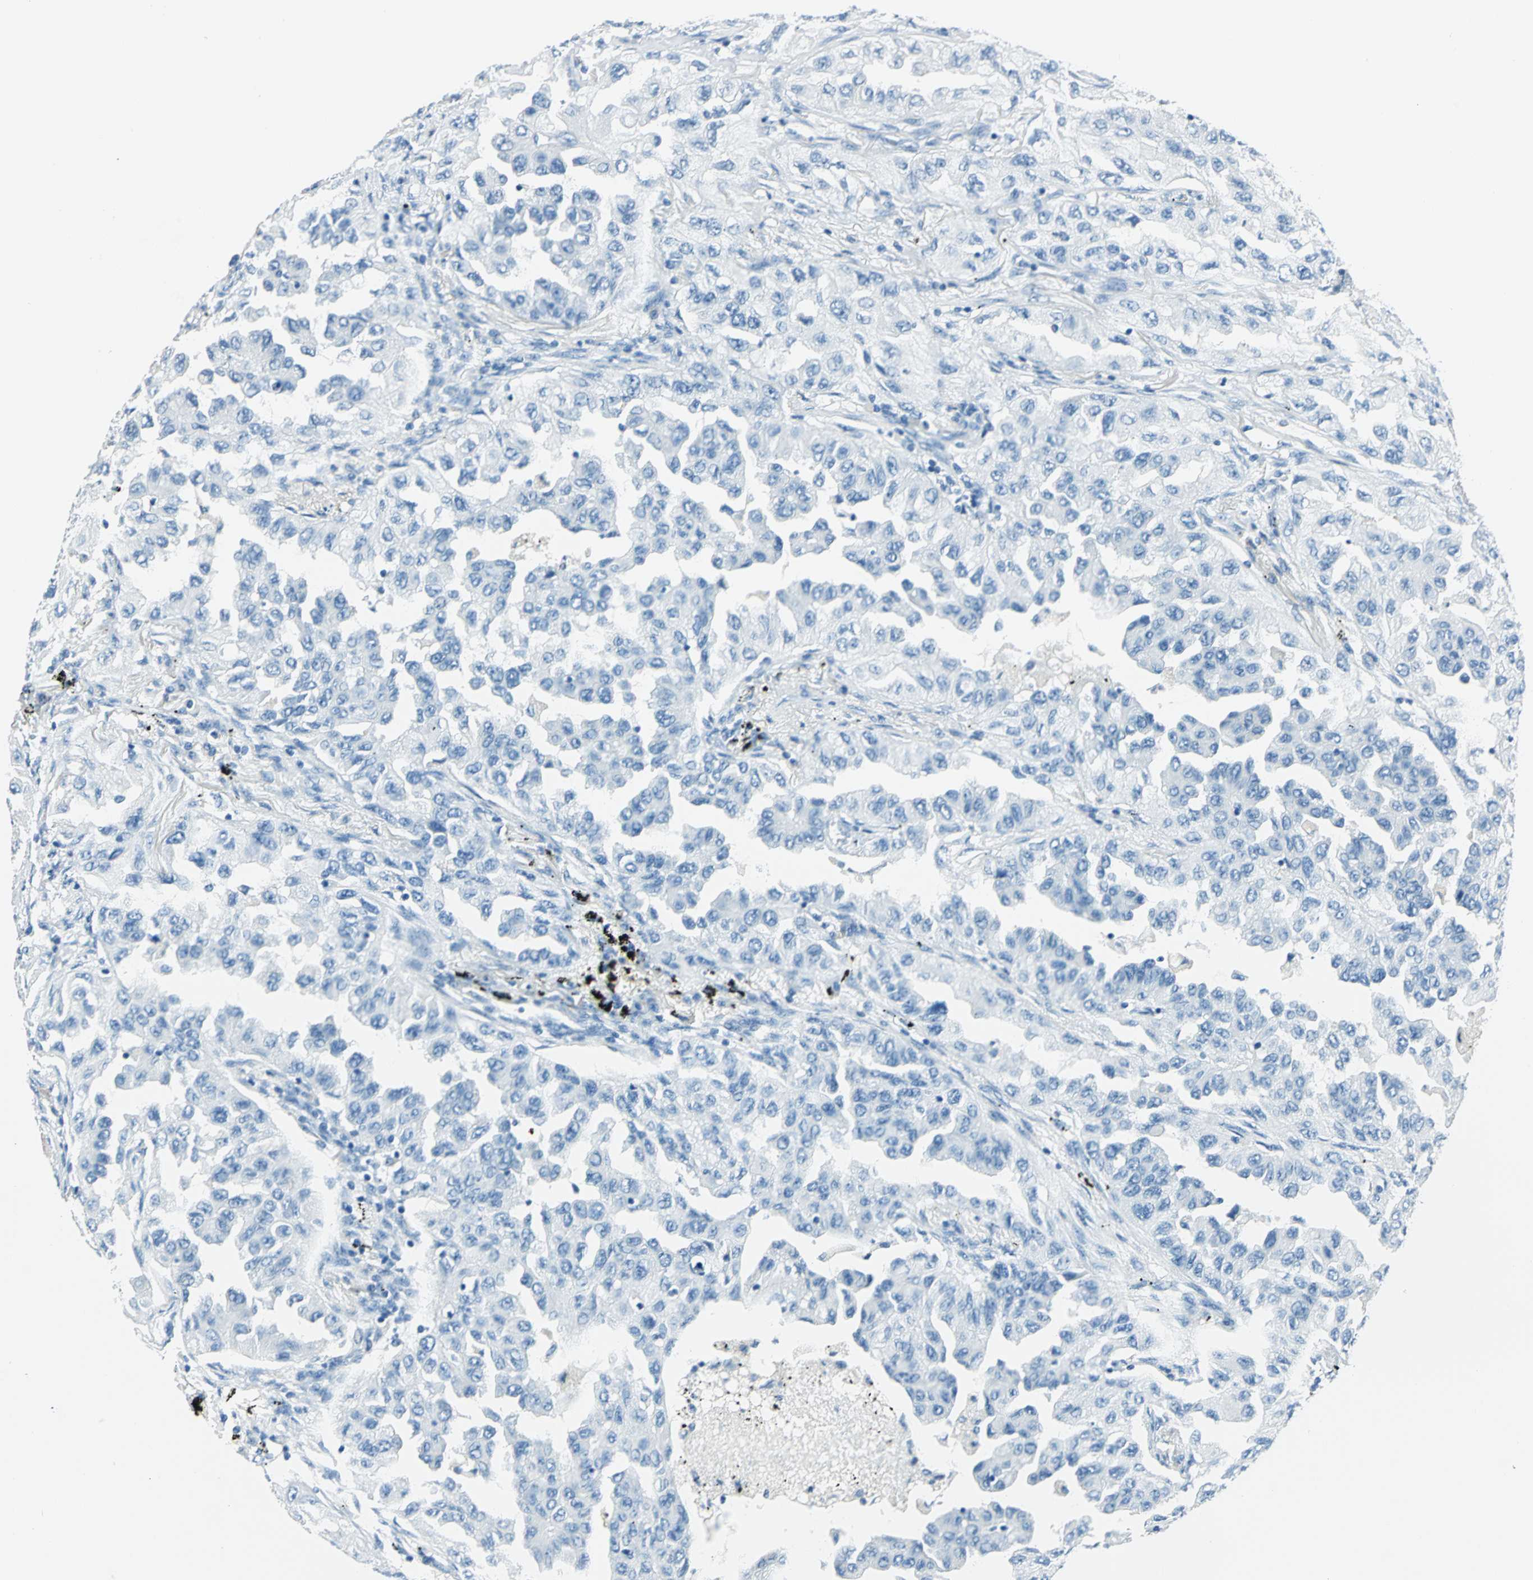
{"staining": {"intensity": "negative", "quantity": "none", "location": "none"}, "tissue": "lung cancer", "cell_type": "Tumor cells", "image_type": "cancer", "snomed": [{"axis": "morphology", "description": "Adenocarcinoma, NOS"}, {"axis": "topography", "description": "Lung"}], "caption": "Protein analysis of adenocarcinoma (lung) demonstrates no significant positivity in tumor cells. Brightfield microscopy of IHC stained with DAB (brown) and hematoxylin (blue), captured at high magnification.", "gene": "AKR1A1", "patient": {"sex": "female", "age": 65}}